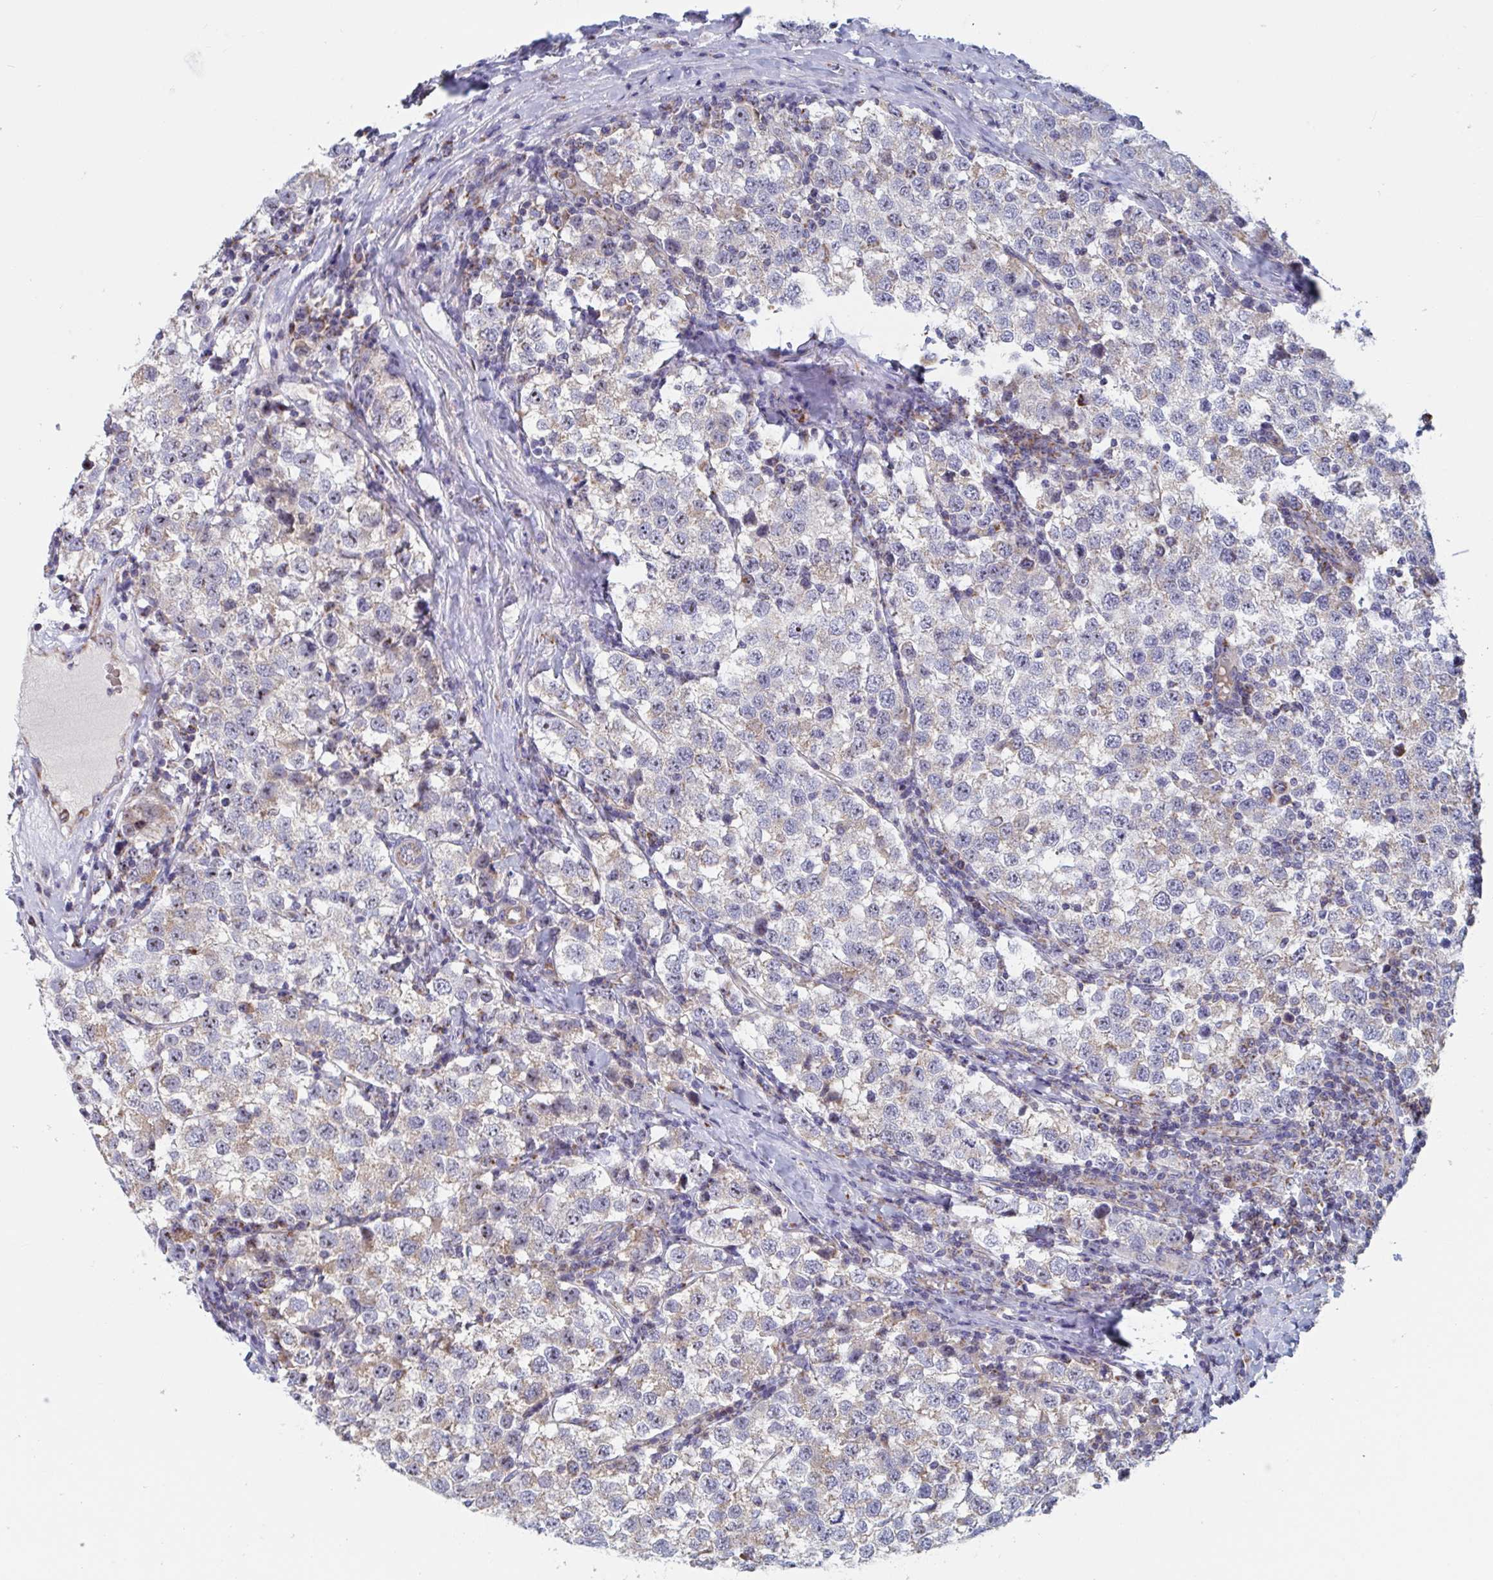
{"staining": {"intensity": "weak", "quantity": "25%-75%", "location": "cytoplasmic/membranous,nuclear"}, "tissue": "testis cancer", "cell_type": "Tumor cells", "image_type": "cancer", "snomed": [{"axis": "morphology", "description": "Seminoma, NOS"}, {"axis": "topography", "description": "Testis"}], "caption": "Brown immunohistochemical staining in testis cancer shows weak cytoplasmic/membranous and nuclear positivity in about 25%-75% of tumor cells. Immunohistochemistry stains the protein in brown and the nuclei are stained blue.", "gene": "MRPL53", "patient": {"sex": "male", "age": 34}}